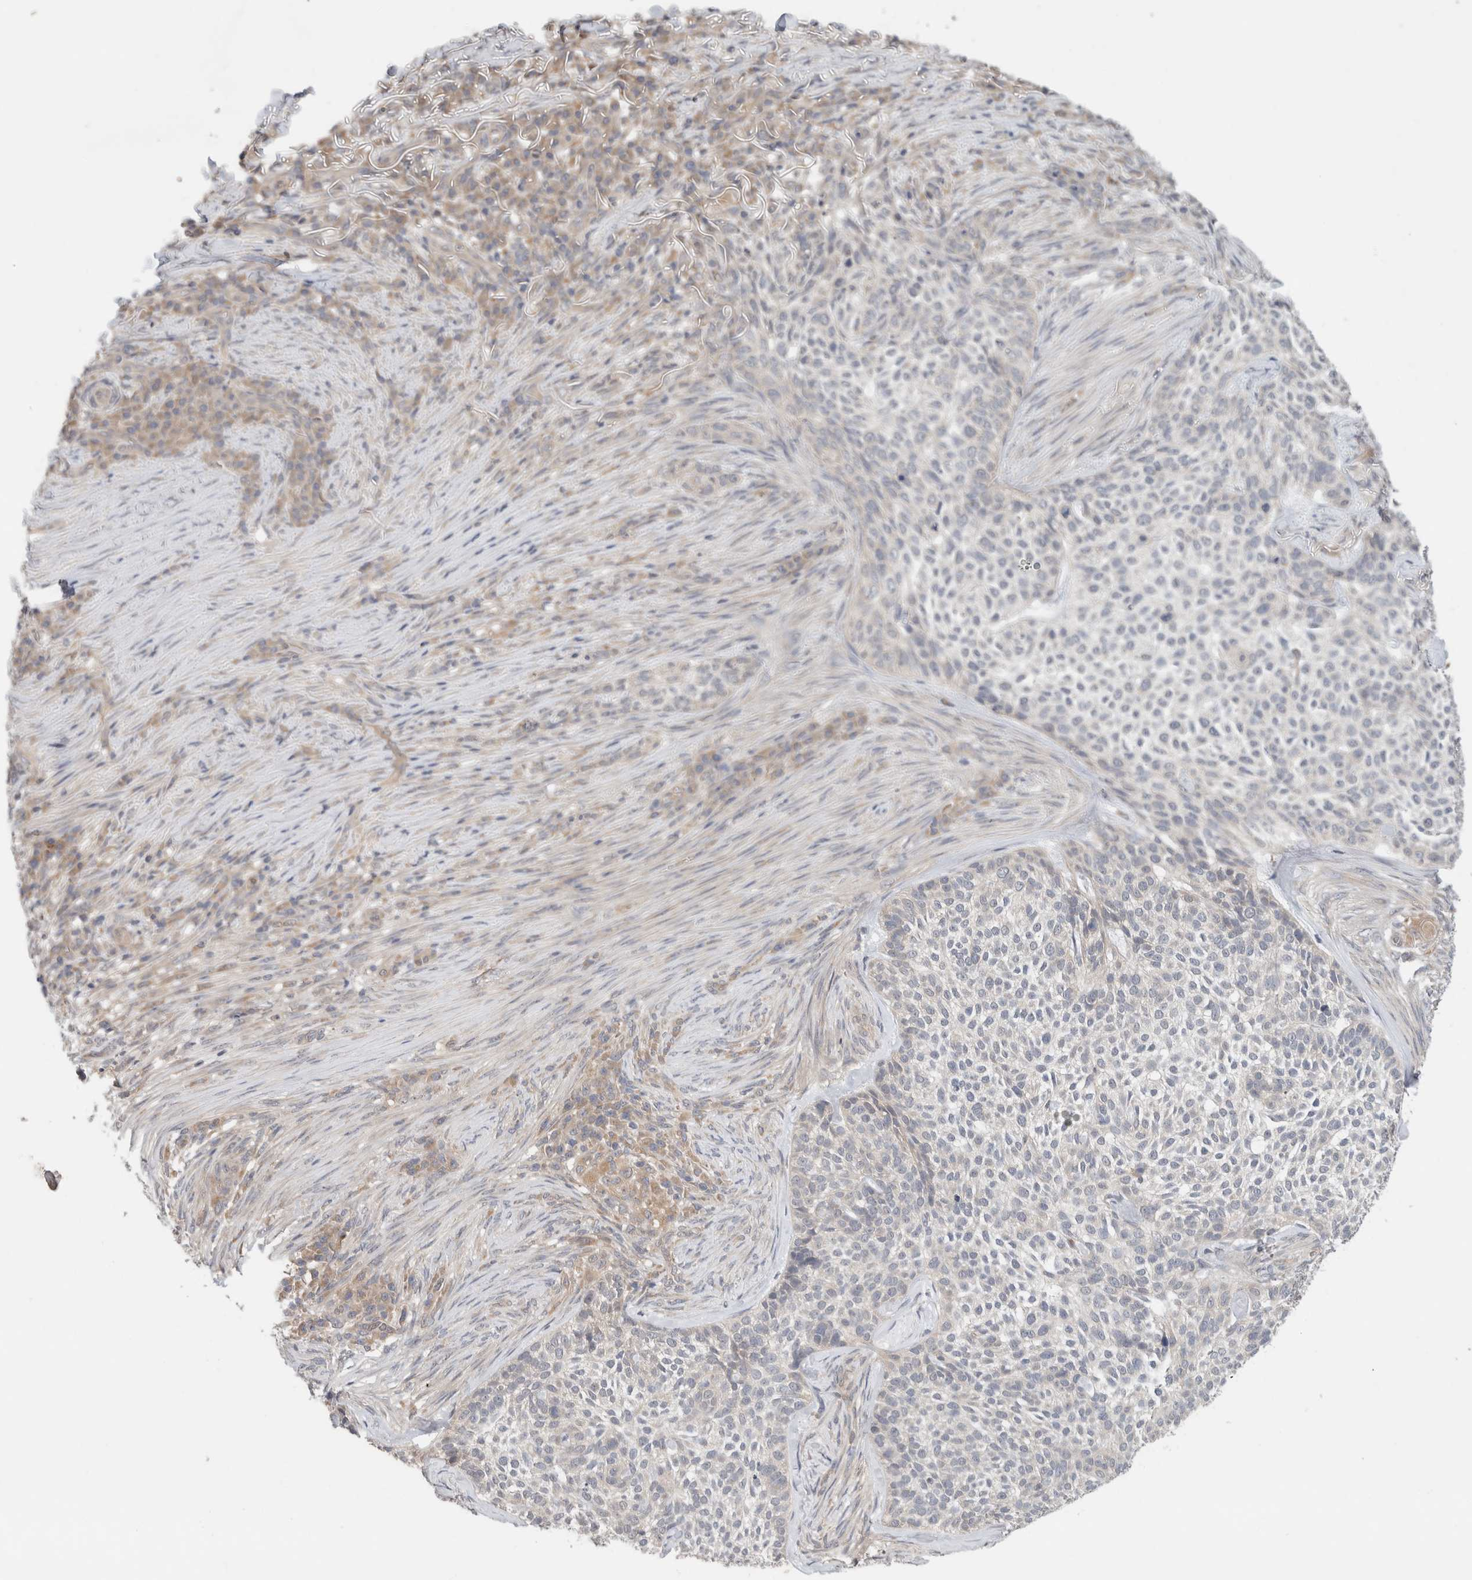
{"staining": {"intensity": "negative", "quantity": "none", "location": "none"}, "tissue": "skin cancer", "cell_type": "Tumor cells", "image_type": "cancer", "snomed": [{"axis": "morphology", "description": "Basal cell carcinoma"}, {"axis": "topography", "description": "Skin"}], "caption": "Immunohistochemical staining of human skin cancer exhibits no significant positivity in tumor cells.", "gene": "SGK1", "patient": {"sex": "female", "age": 64}}